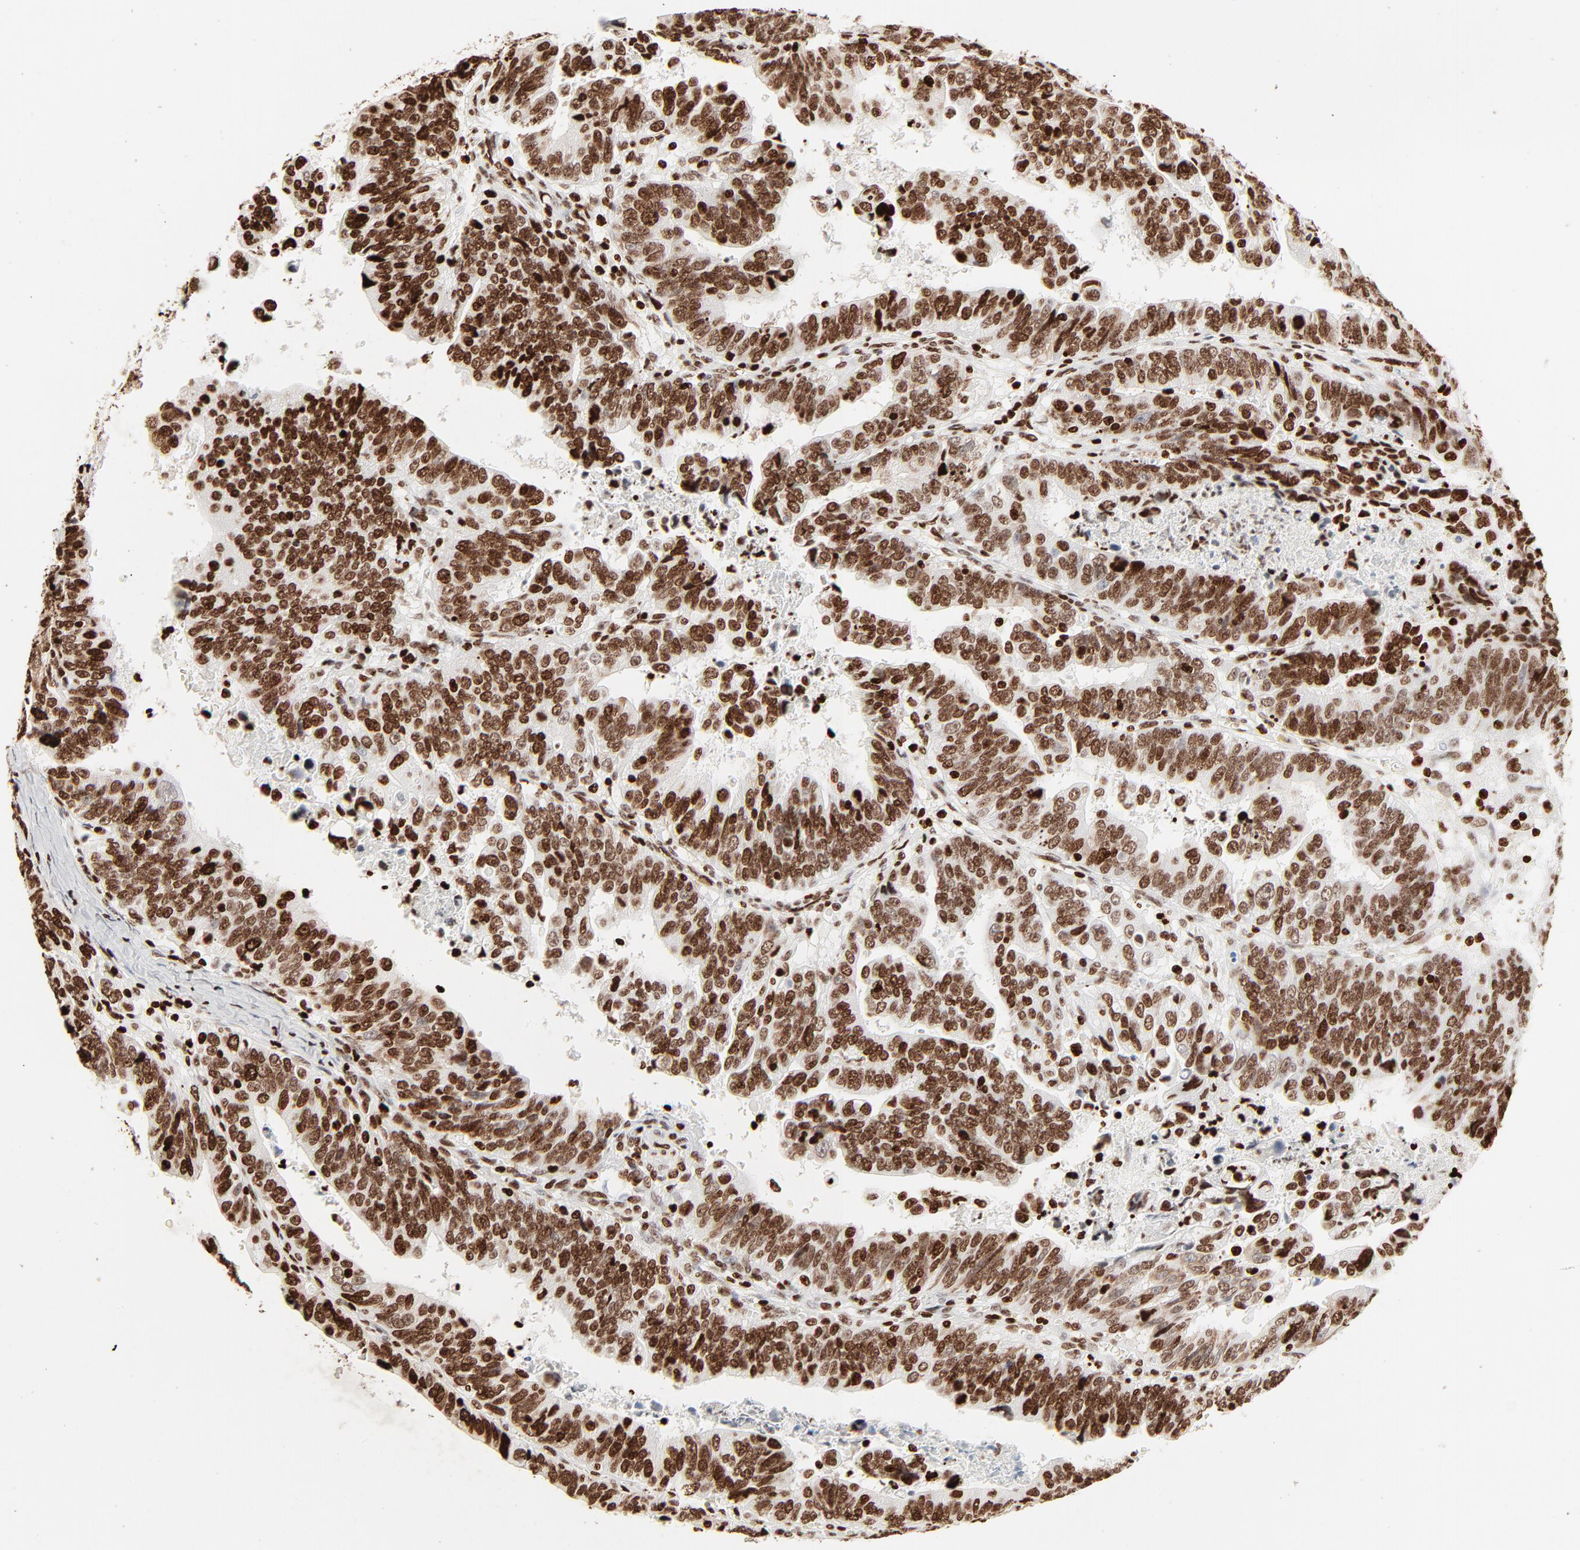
{"staining": {"intensity": "strong", "quantity": ">75%", "location": "nuclear"}, "tissue": "stomach cancer", "cell_type": "Tumor cells", "image_type": "cancer", "snomed": [{"axis": "morphology", "description": "Adenocarcinoma, NOS"}, {"axis": "topography", "description": "Stomach, upper"}], "caption": "Strong nuclear expression for a protein is seen in approximately >75% of tumor cells of adenocarcinoma (stomach) using immunohistochemistry.", "gene": "HMGB2", "patient": {"sex": "female", "age": 50}}